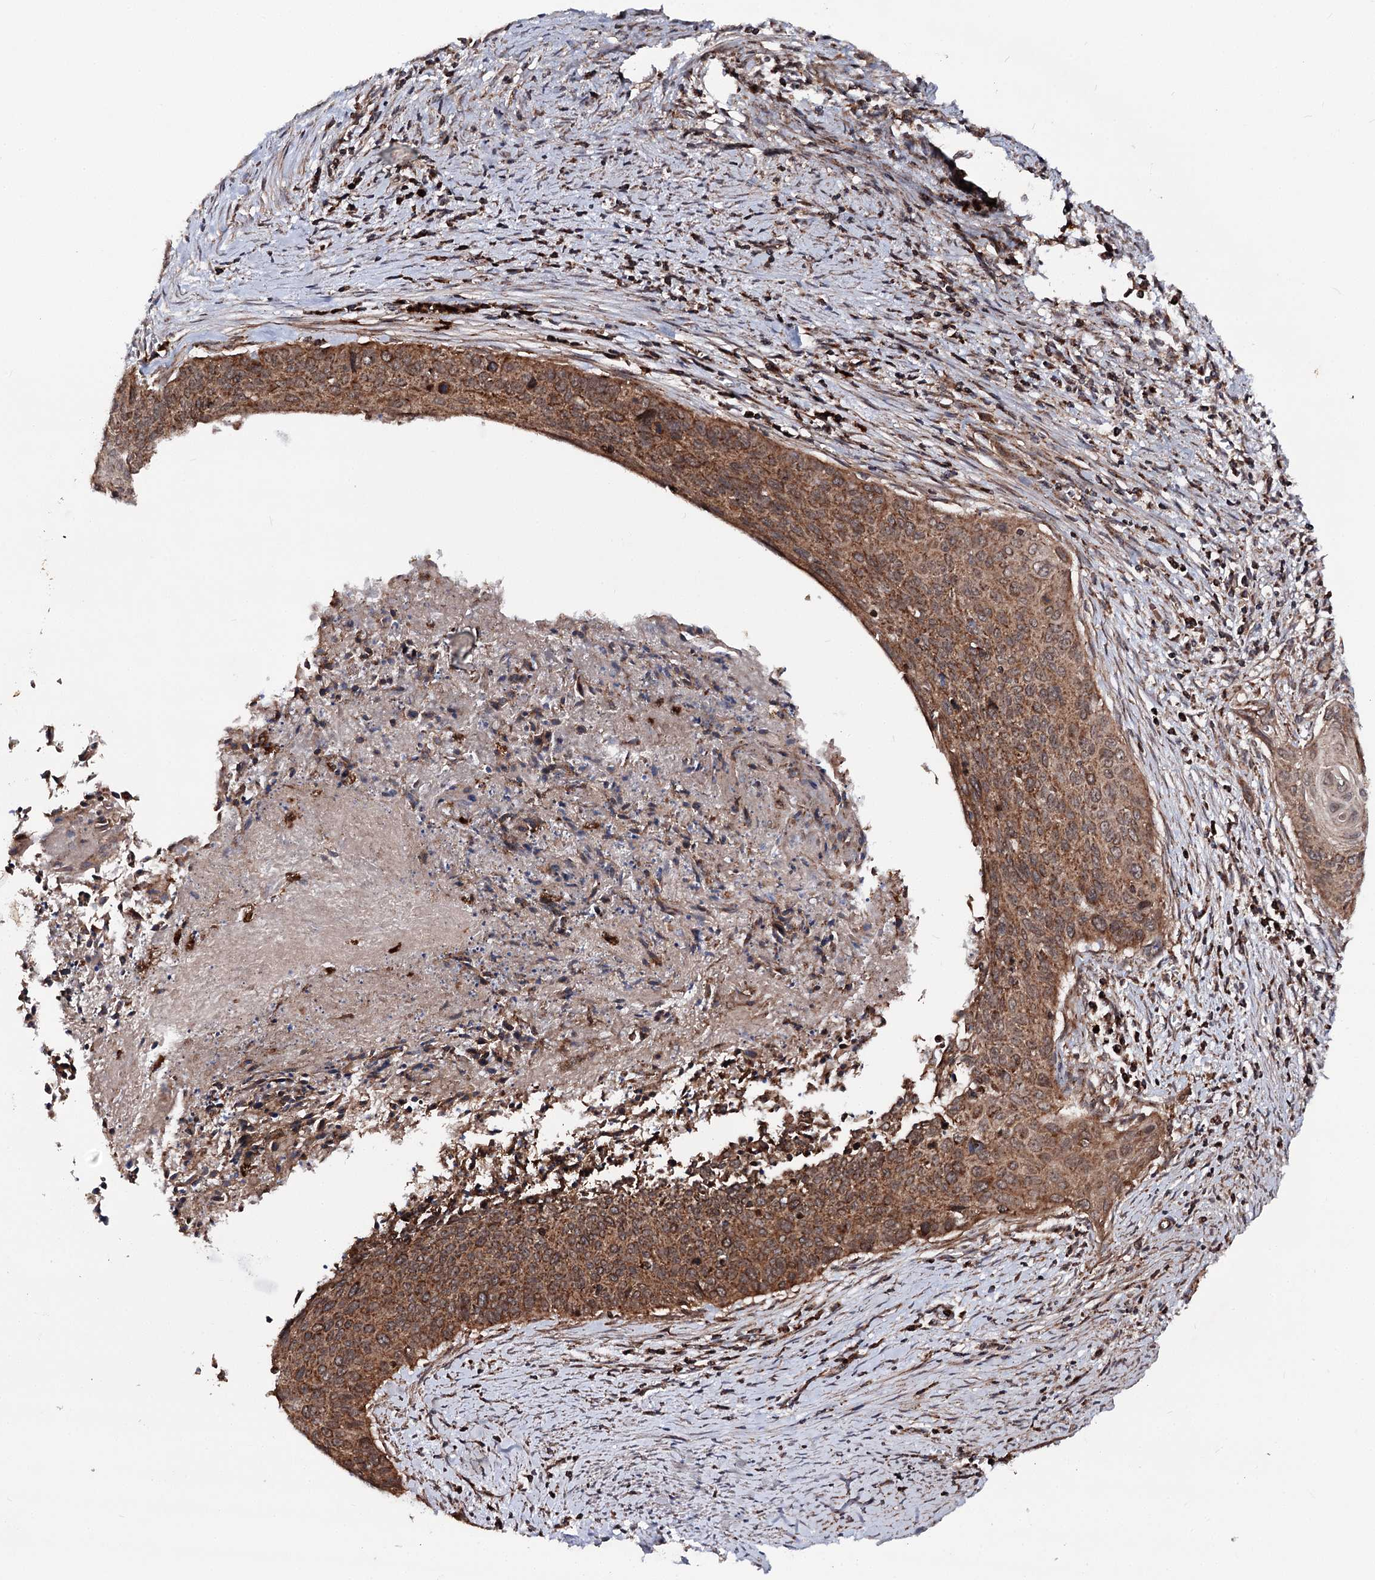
{"staining": {"intensity": "moderate", "quantity": ">75%", "location": "cytoplasmic/membranous"}, "tissue": "cervical cancer", "cell_type": "Tumor cells", "image_type": "cancer", "snomed": [{"axis": "morphology", "description": "Squamous cell carcinoma, NOS"}, {"axis": "topography", "description": "Cervix"}], "caption": "Tumor cells reveal moderate cytoplasmic/membranous positivity in about >75% of cells in cervical cancer (squamous cell carcinoma). The staining was performed using DAB to visualize the protein expression in brown, while the nuclei were stained in blue with hematoxylin (Magnification: 20x).", "gene": "FGFR1OP2", "patient": {"sex": "female", "age": 55}}